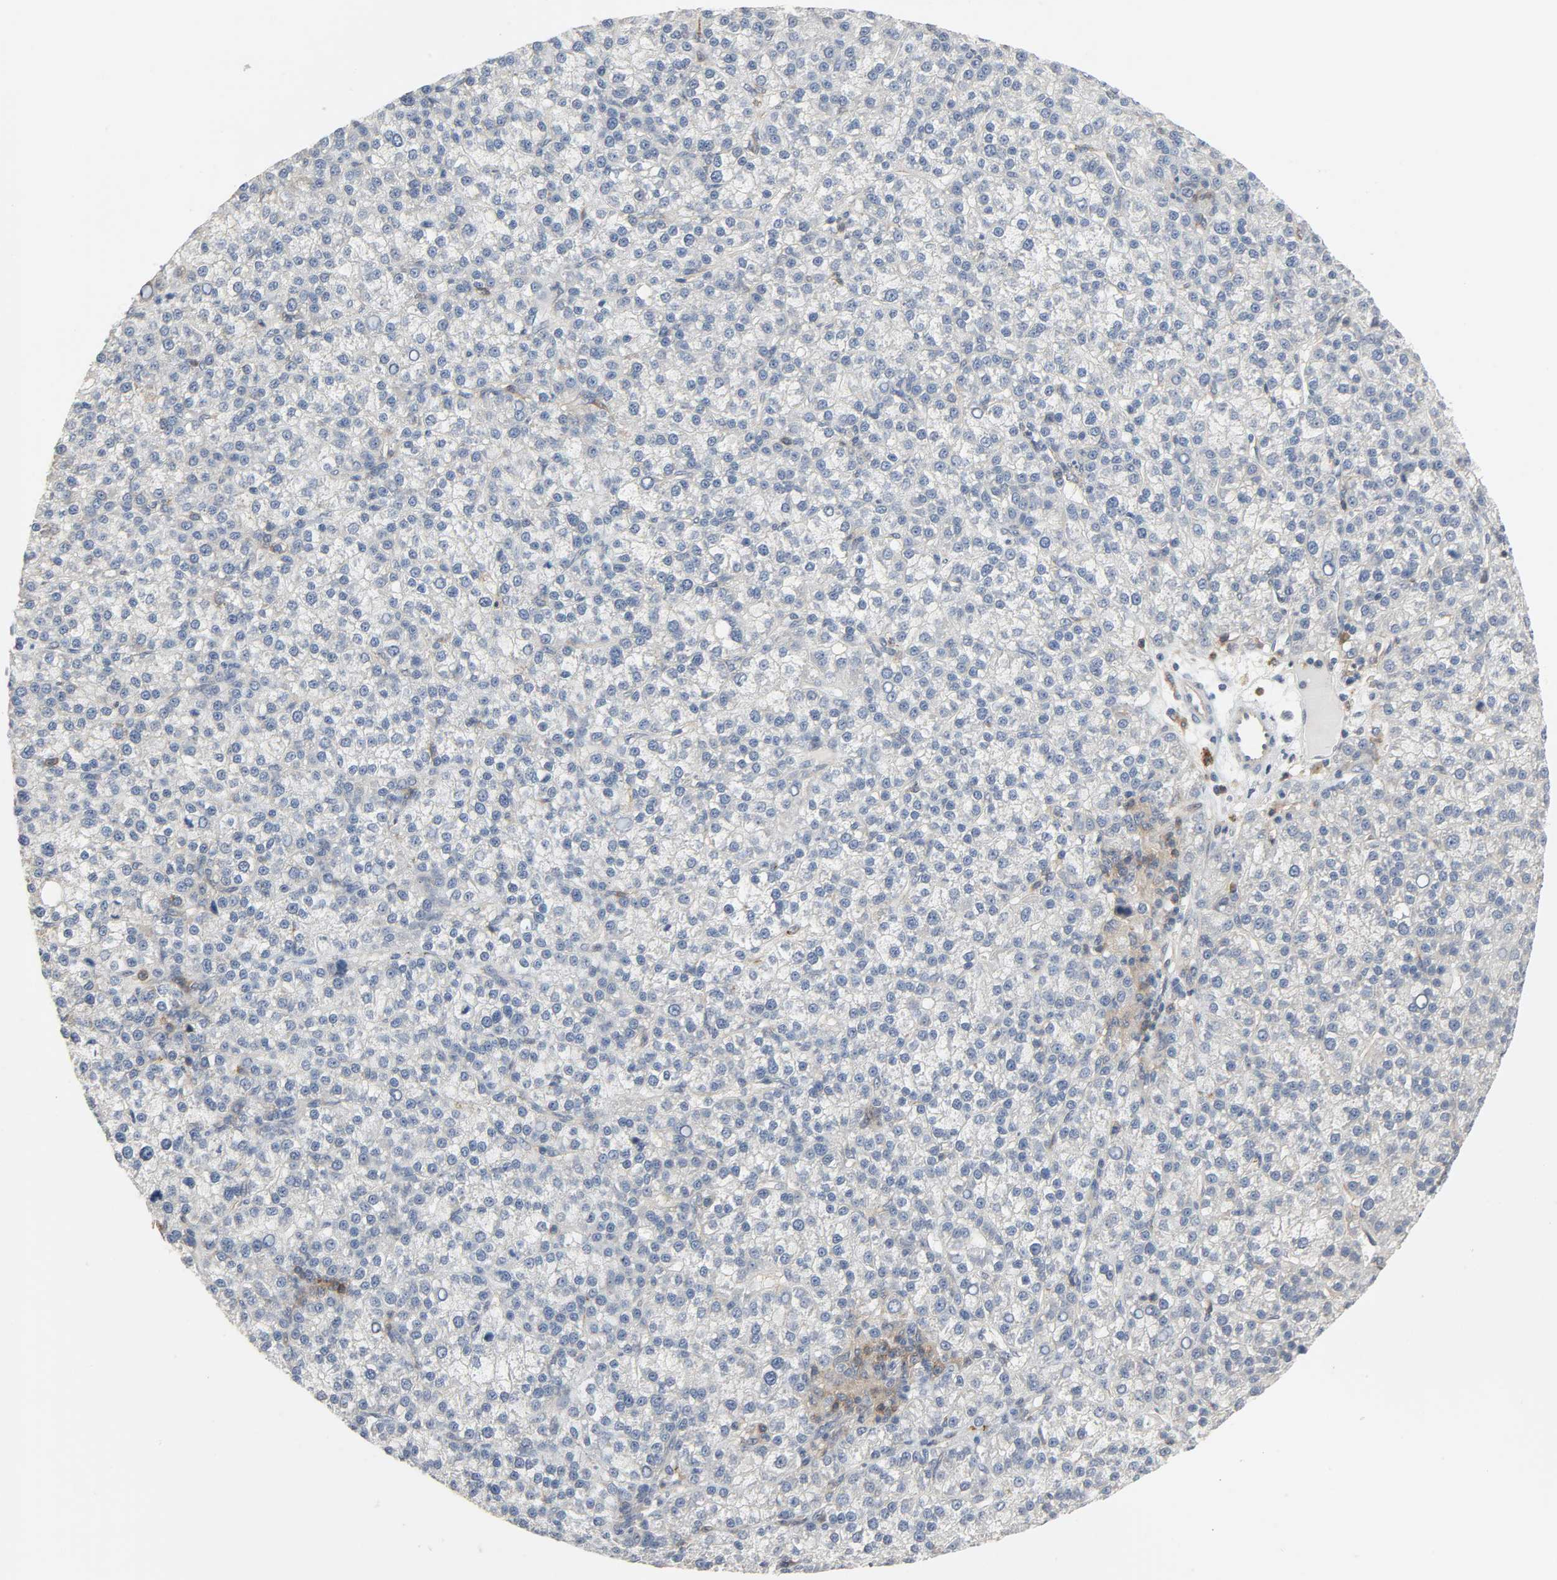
{"staining": {"intensity": "weak", "quantity": "<25%", "location": "cytoplasmic/membranous"}, "tissue": "liver cancer", "cell_type": "Tumor cells", "image_type": "cancer", "snomed": [{"axis": "morphology", "description": "Carcinoma, Hepatocellular, NOS"}, {"axis": "topography", "description": "Liver"}], "caption": "Tumor cells are negative for protein expression in human hepatocellular carcinoma (liver).", "gene": "CD4", "patient": {"sex": "female", "age": 58}}